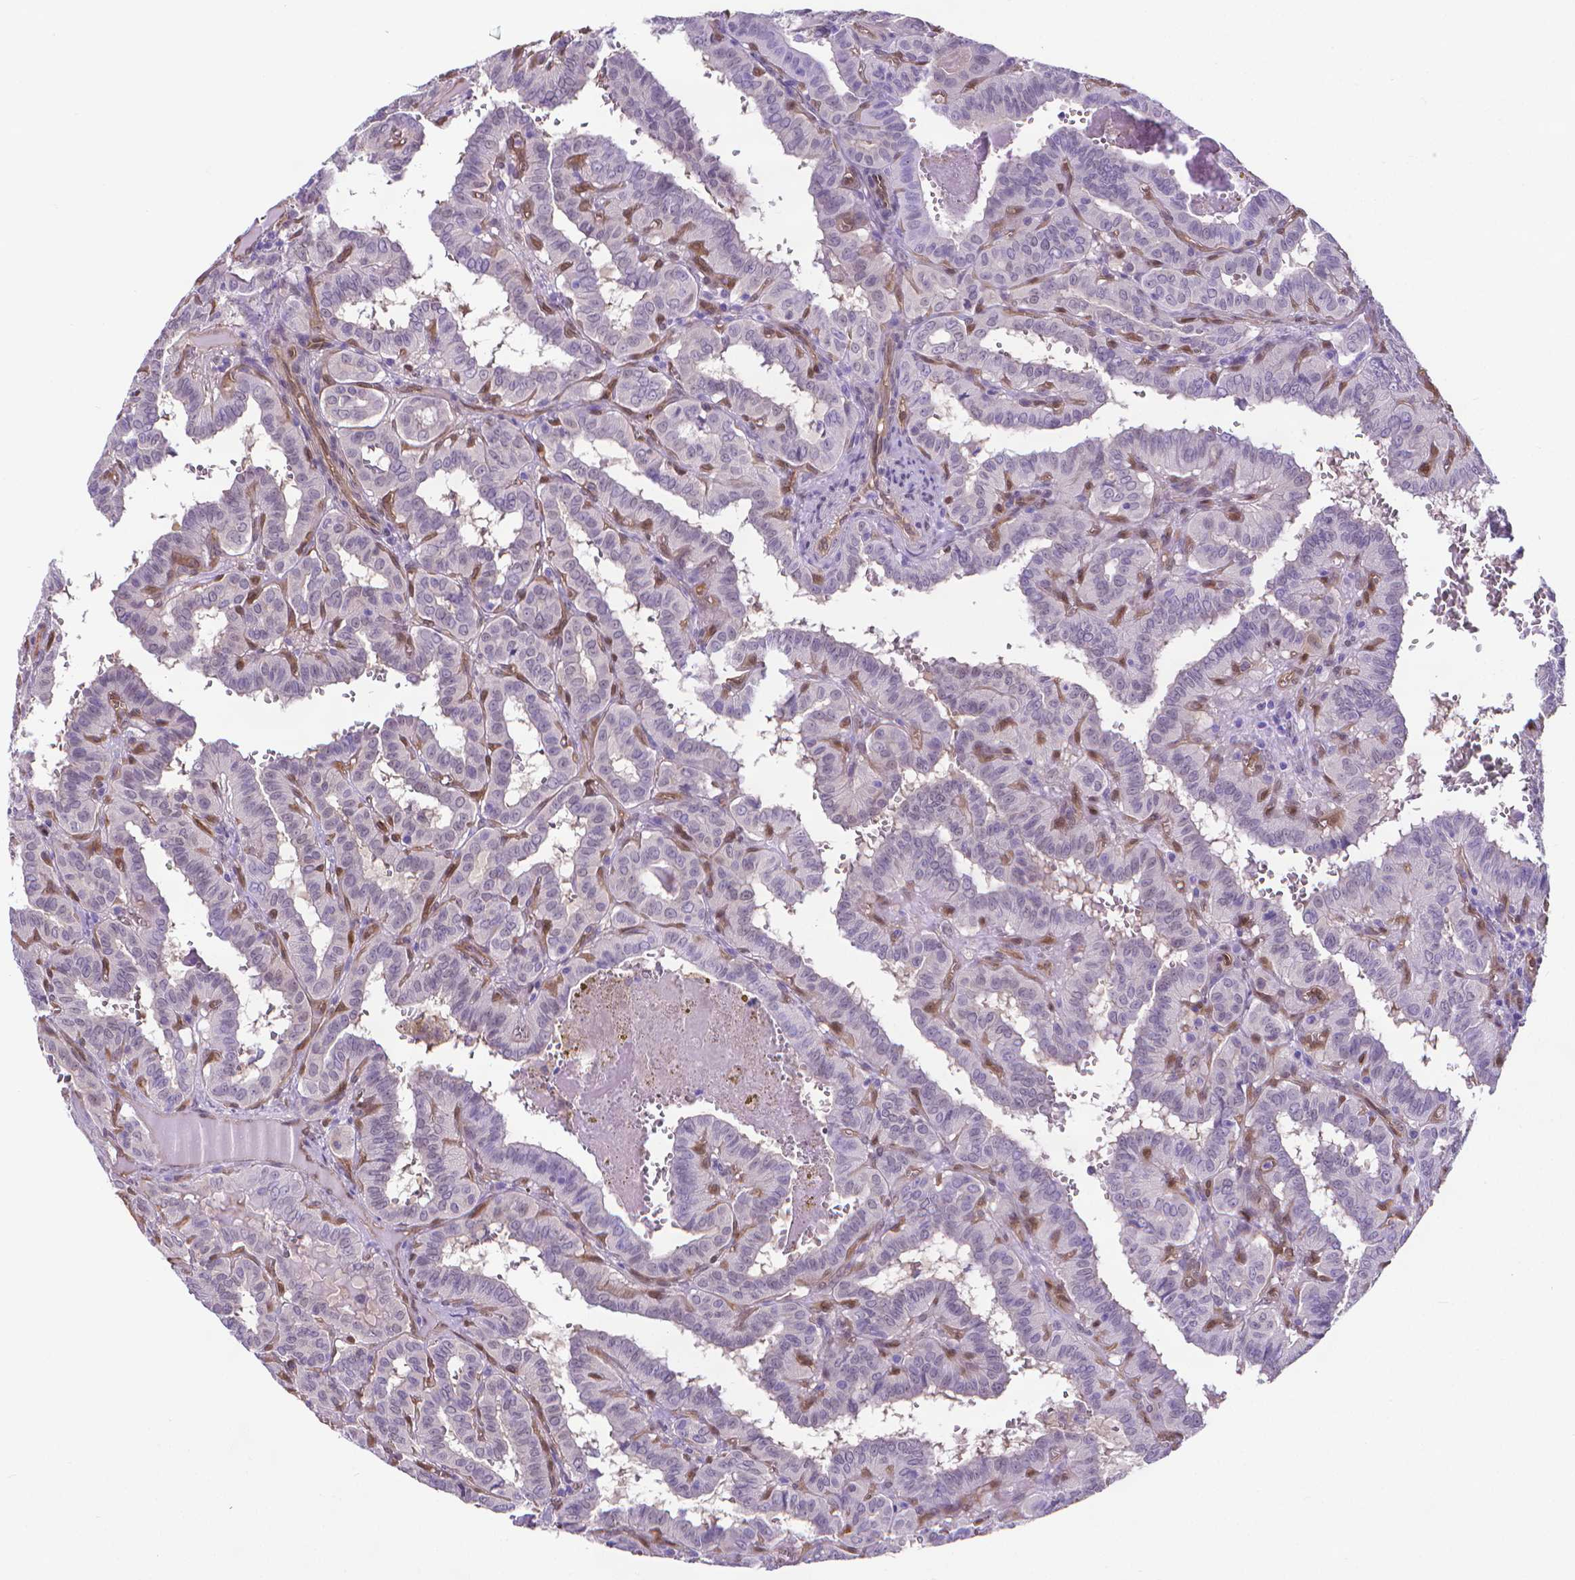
{"staining": {"intensity": "negative", "quantity": "none", "location": "none"}, "tissue": "thyroid cancer", "cell_type": "Tumor cells", "image_type": "cancer", "snomed": [{"axis": "morphology", "description": "Papillary adenocarcinoma, NOS"}, {"axis": "topography", "description": "Thyroid gland"}], "caption": "This is a histopathology image of IHC staining of papillary adenocarcinoma (thyroid), which shows no expression in tumor cells. Brightfield microscopy of immunohistochemistry stained with DAB (brown) and hematoxylin (blue), captured at high magnification.", "gene": "CLIC4", "patient": {"sex": "female", "age": 21}}